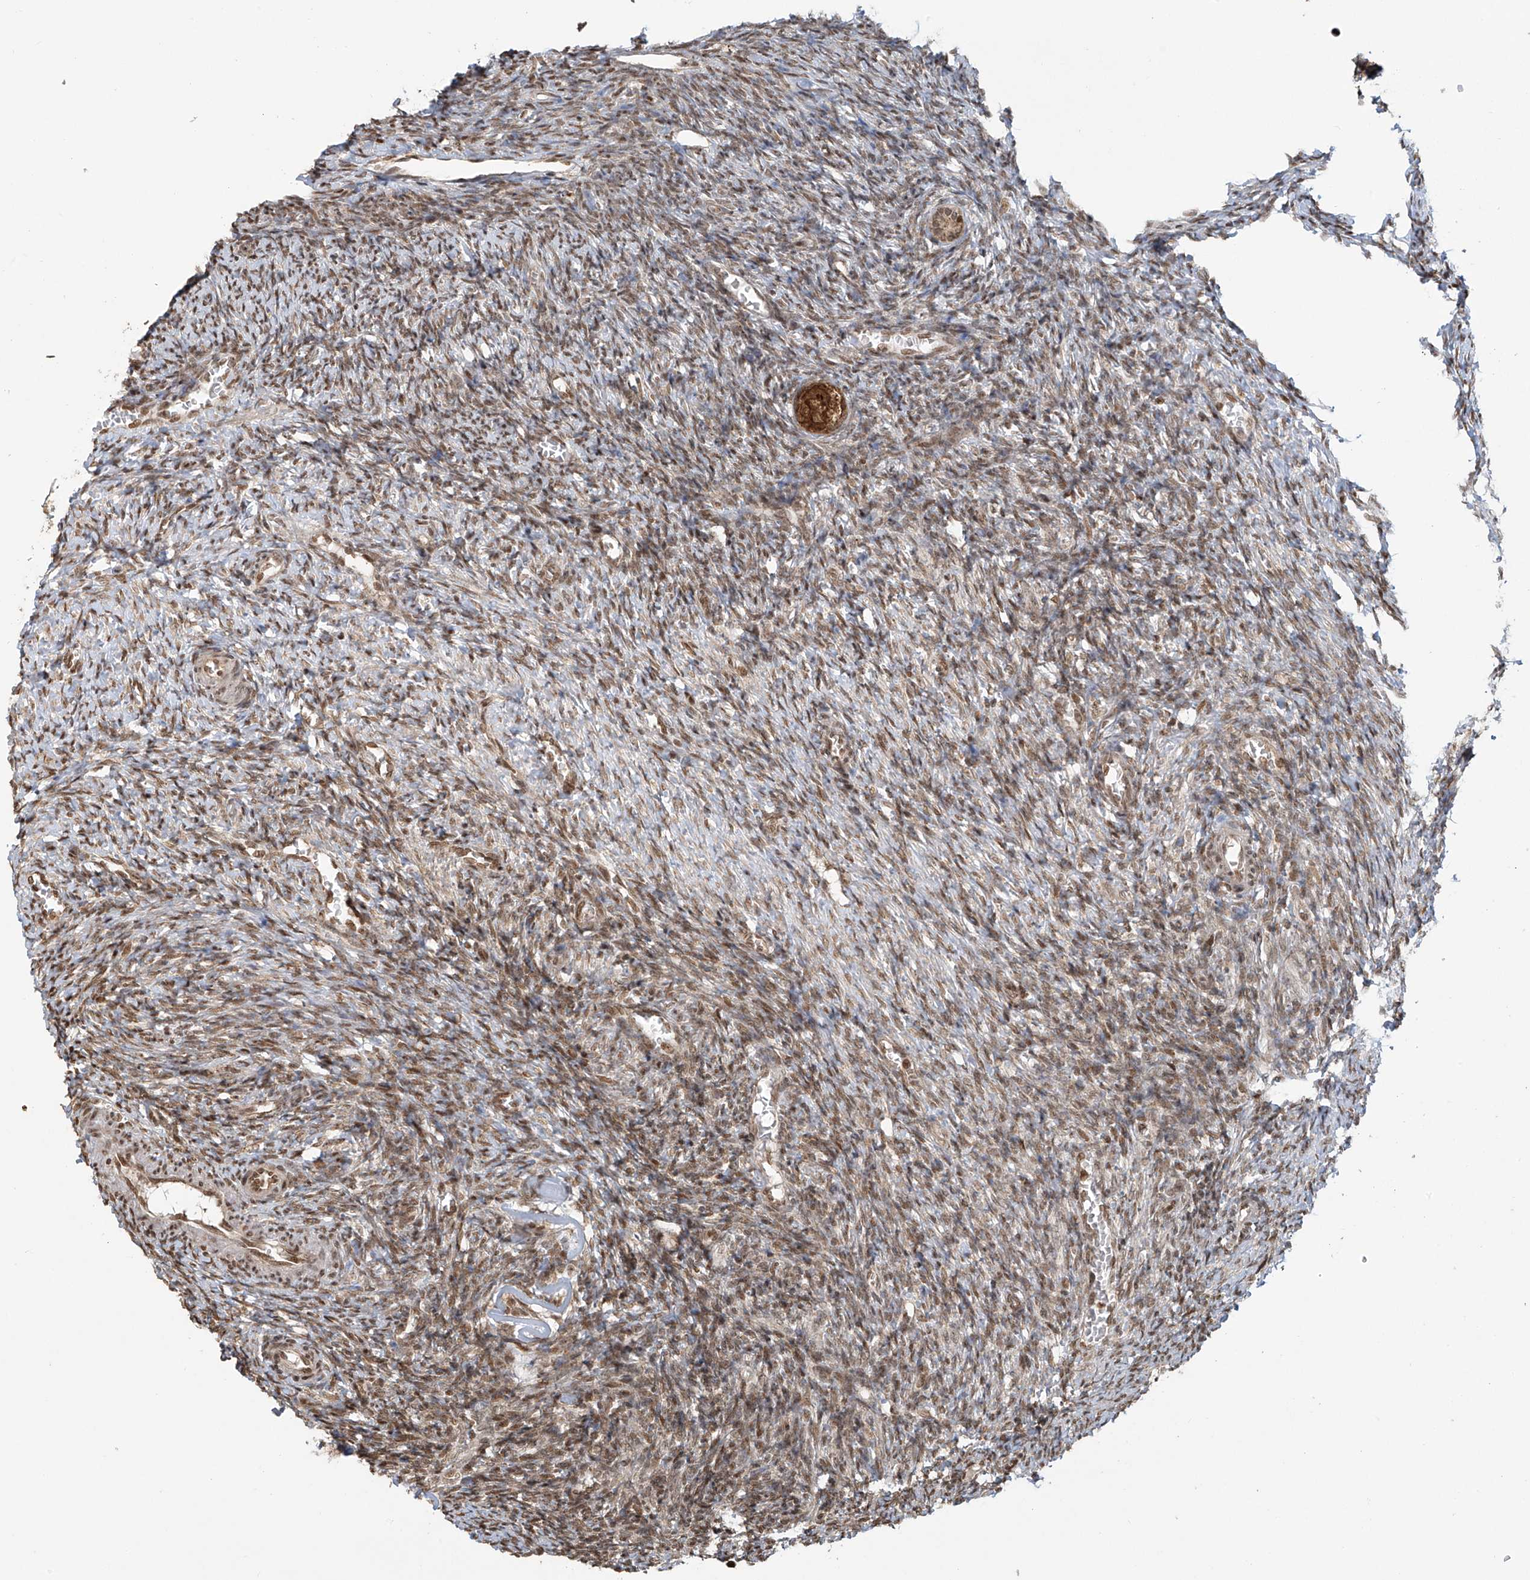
{"staining": {"intensity": "moderate", "quantity": ">75%", "location": "cytoplasmic/membranous"}, "tissue": "ovary", "cell_type": "Follicle cells", "image_type": "normal", "snomed": [{"axis": "morphology", "description": "Normal tissue, NOS"}, {"axis": "topography", "description": "Ovary"}], "caption": "Protein staining of normal ovary exhibits moderate cytoplasmic/membranous positivity in about >75% of follicle cells.", "gene": "VMP1", "patient": {"sex": "female", "age": 27}}